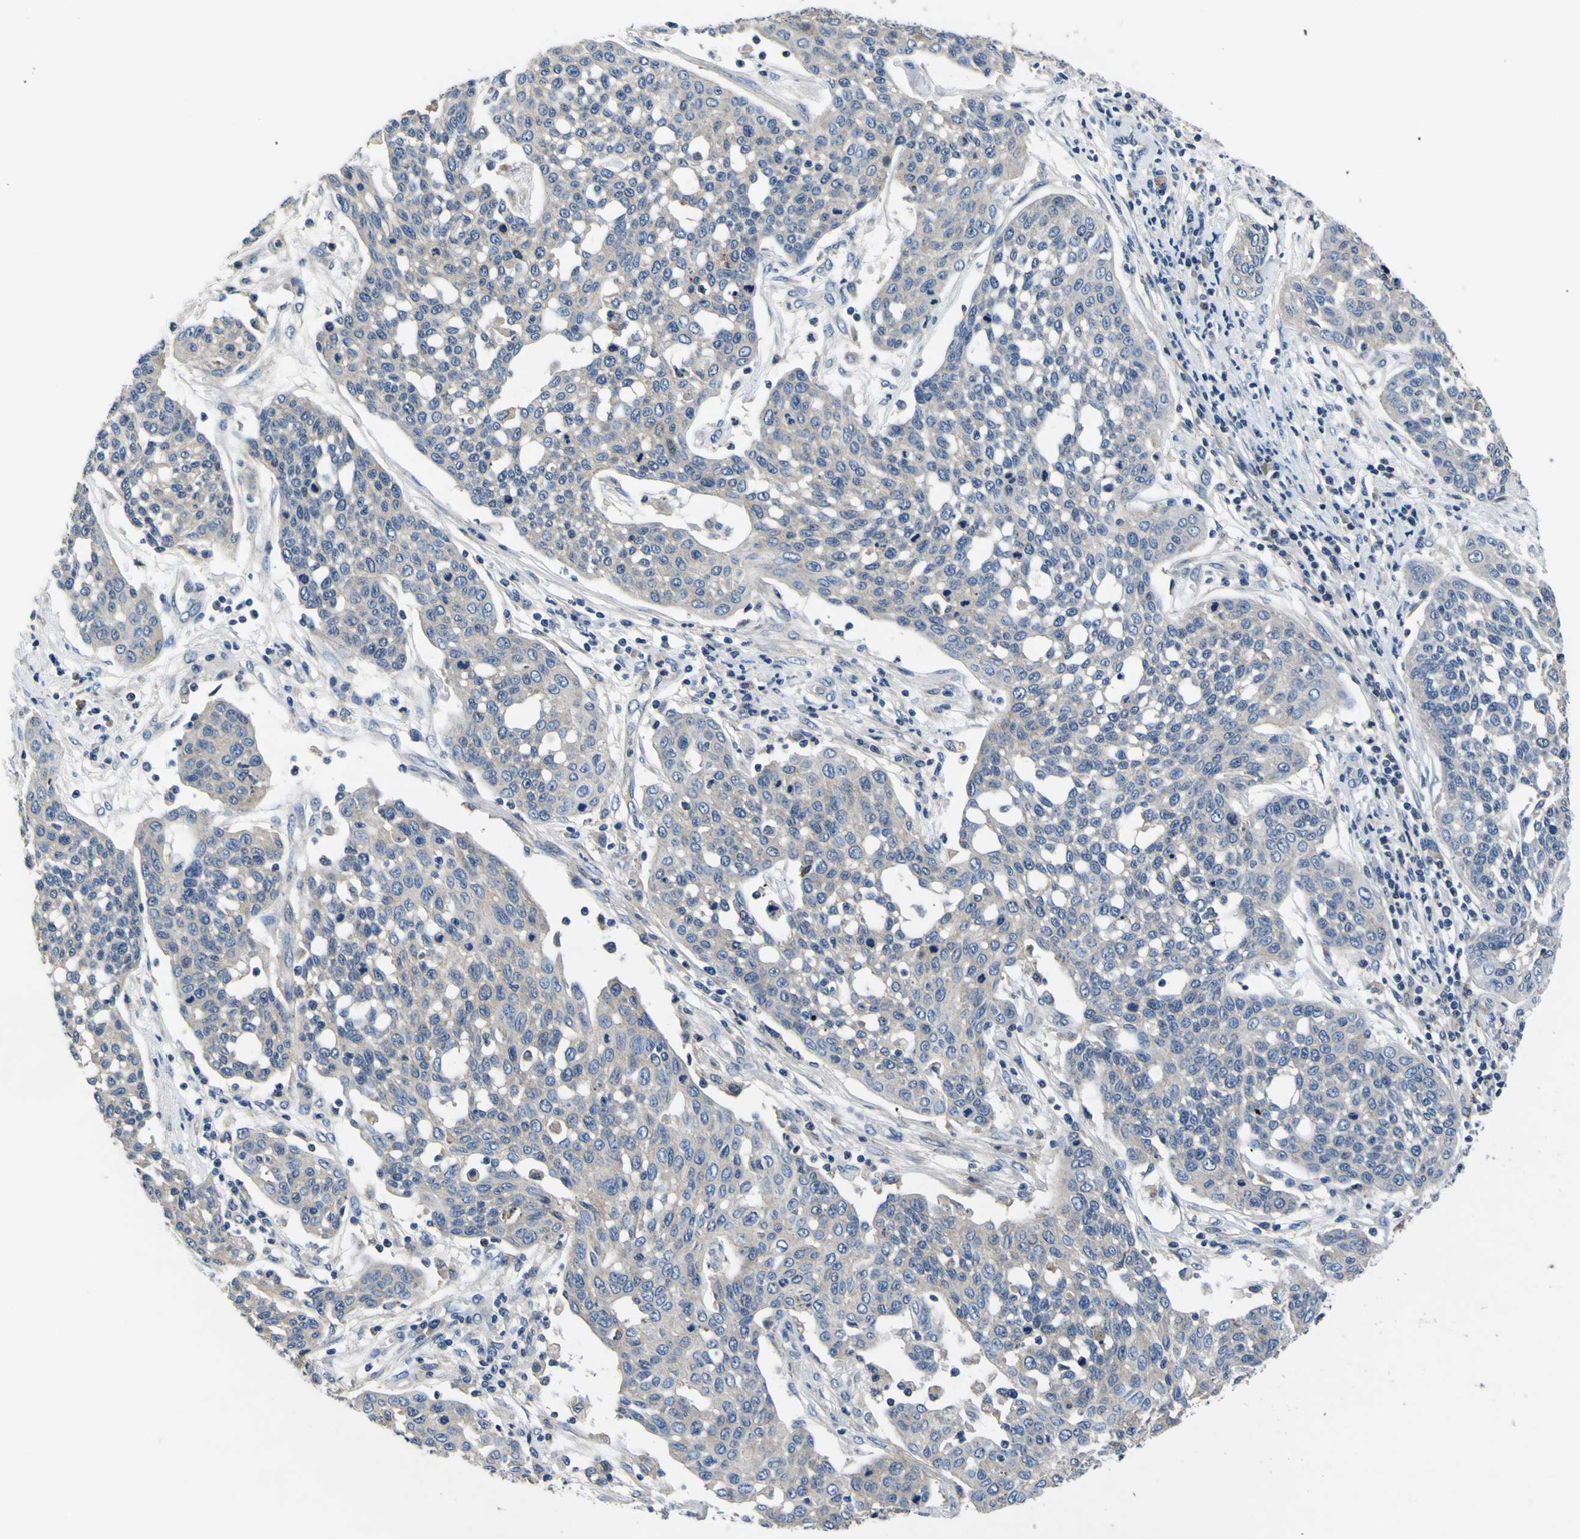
{"staining": {"intensity": "negative", "quantity": "none", "location": "none"}, "tissue": "cervical cancer", "cell_type": "Tumor cells", "image_type": "cancer", "snomed": [{"axis": "morphology", "description": "Squamous cell carcinoma, NOS"}, {"axis": "topography", "description": "Cervix"}], "caption": "There is no significant positivity in tumor cells of cervical cancer. Nuclei are stained in blue.", "gene": "EPHB4", "patient": {"sex": "female", "age": 34}}